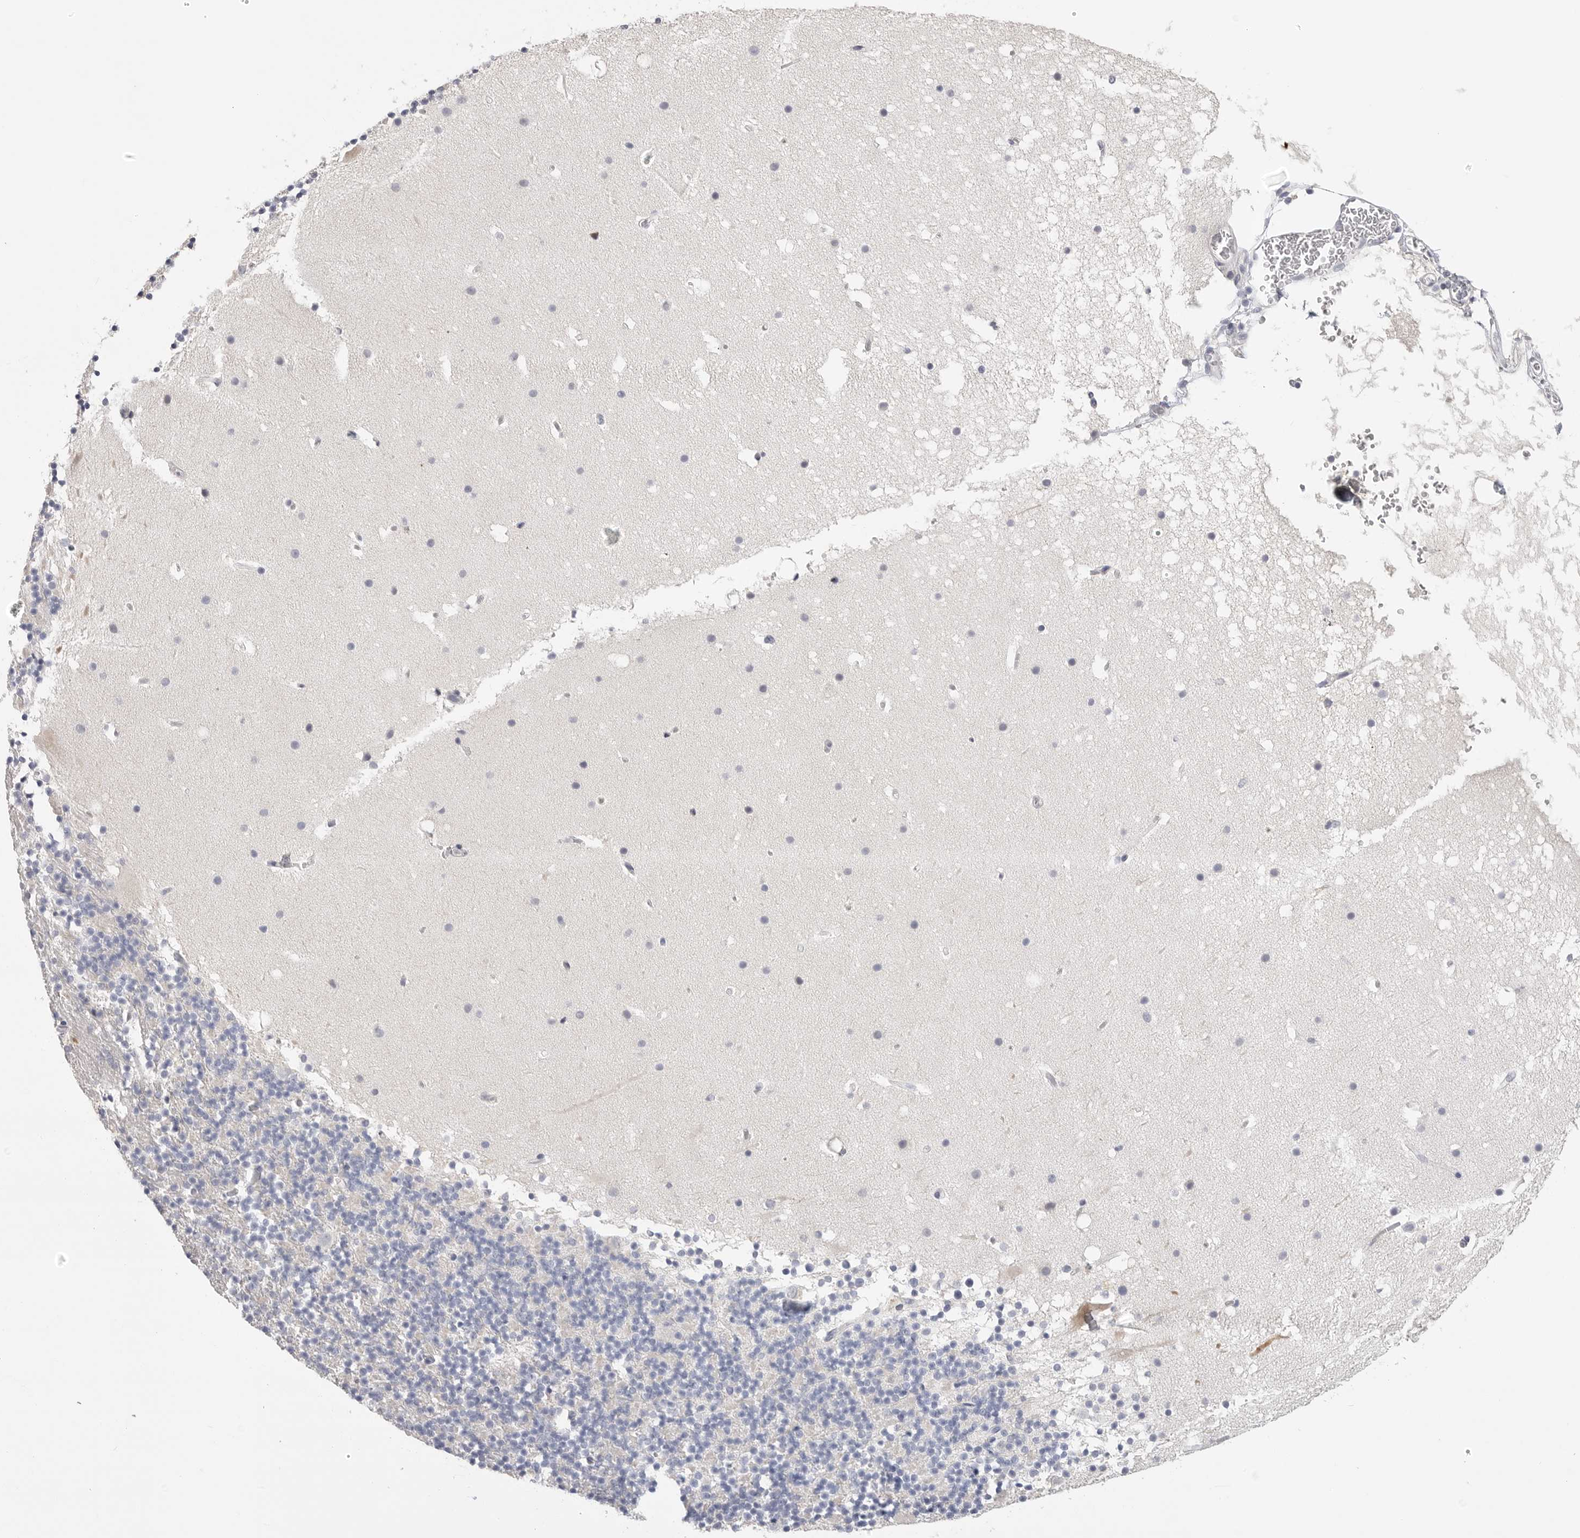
{"staining": {"intensity": "negative", "quantity": "none", "location": "none"}, "tissue": "cerebellum", "cell_type": "Cells in granular layer", "image_type": "normal", "snomed": [{"axis": "morphology", "description": "Normal tissue, NOS"}, {"axis": "topography", "description": "Cerebellum"}], "caption": "High power microscopy image of an IHC image of benign cerebellum, revealing no significant staining in cells in granular layer.", "gene": "FBN2", "patient": {"sex": "male", "age": 57}}